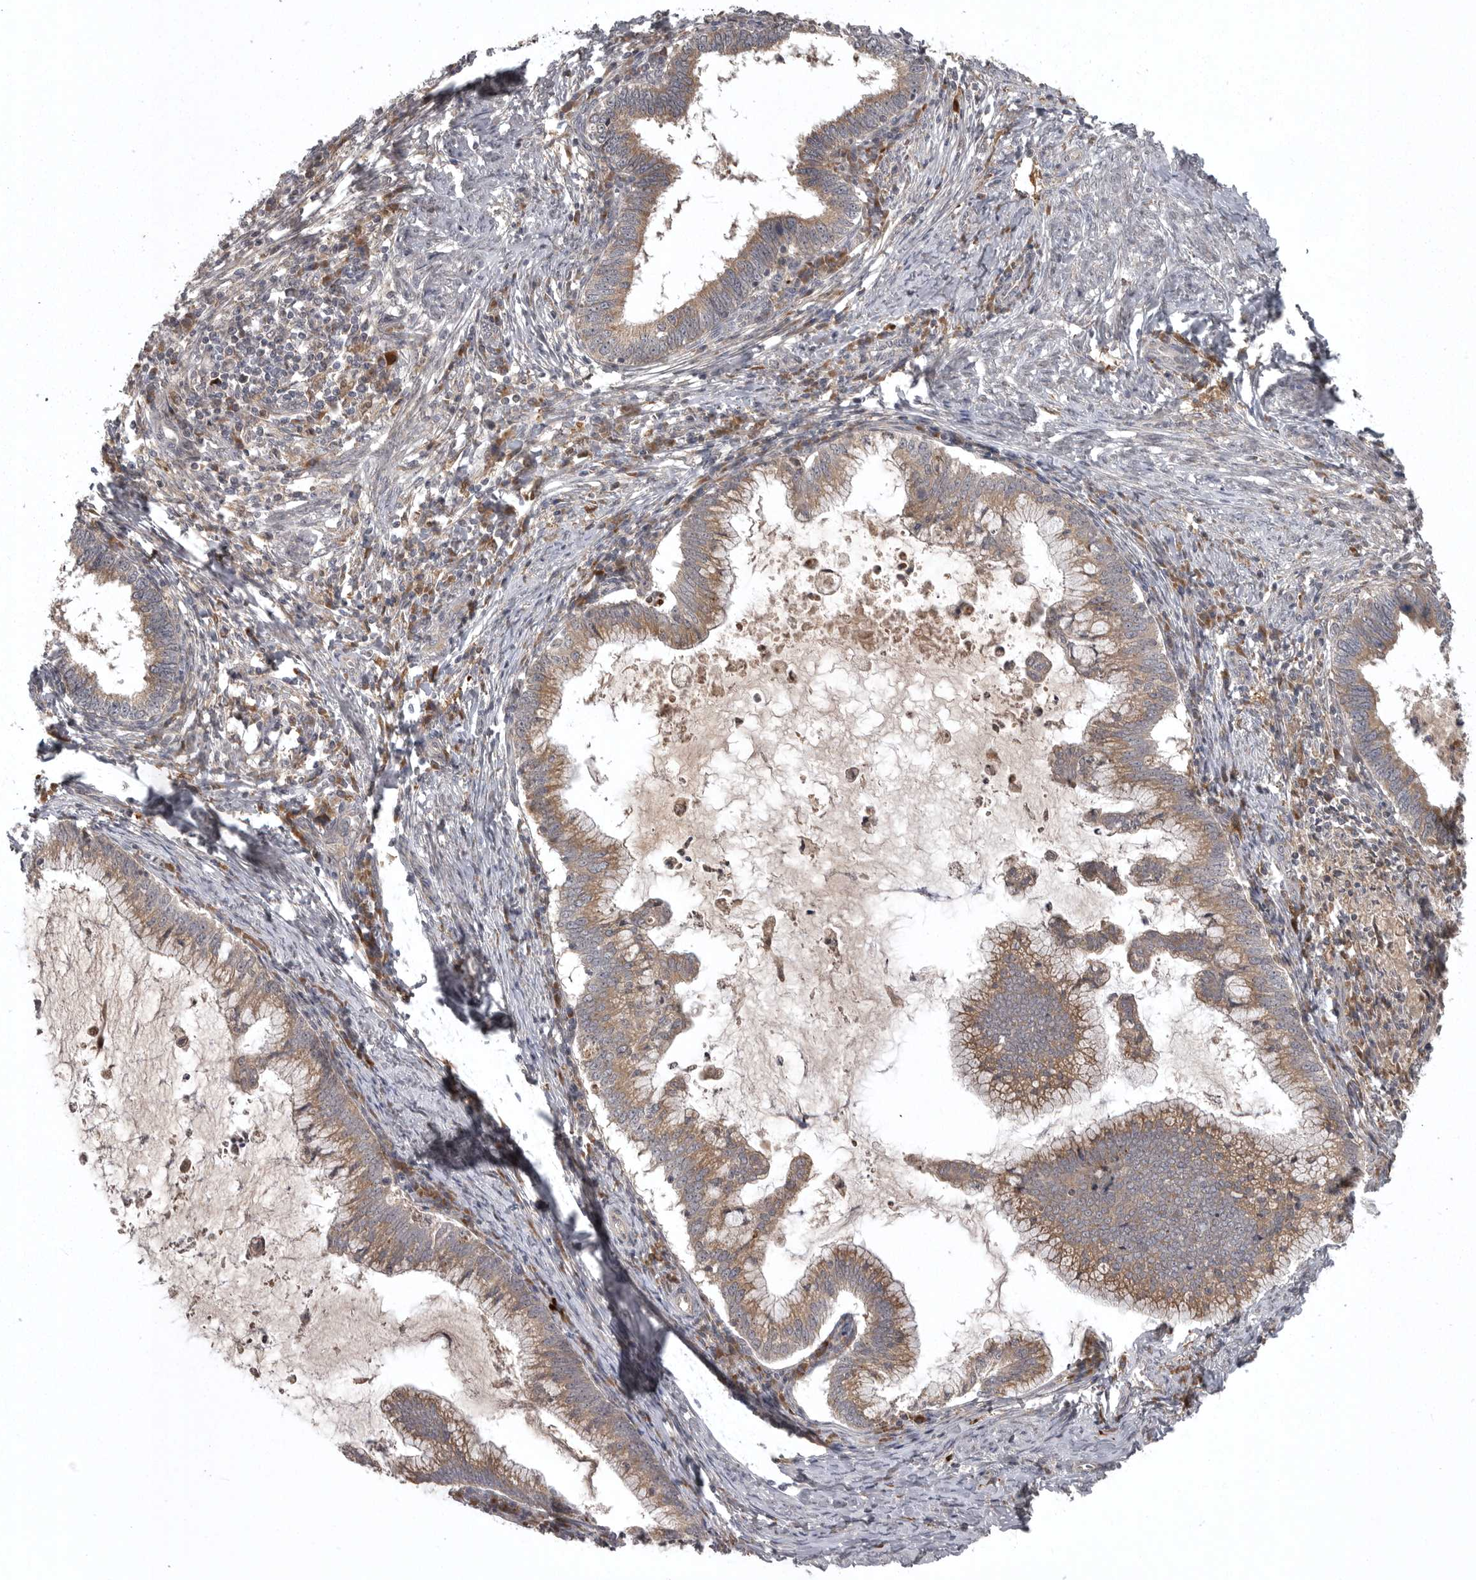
{"staining": {"intensity": "moderate", "quantity": ">75%", "location": "cytoplasmic/membranous"}, "tissue": "cervical cancer", "cell_type": "Tumor cells", "image_type": "cancer", "snomed": [{"axis": "morphology", "description": "Adenocarcinoma, NOS"}, {"axis": "topography", "description": "Cervix"}], "caption": "High-power microscopy captured an IHC histopathology image of cervical adenocarcinoma, revealing moderate cytoplasmic/membranous expression in about >75% of tumor cells.", "gene": "GPR31", "patient": {"sex": "female", "age": 36}}